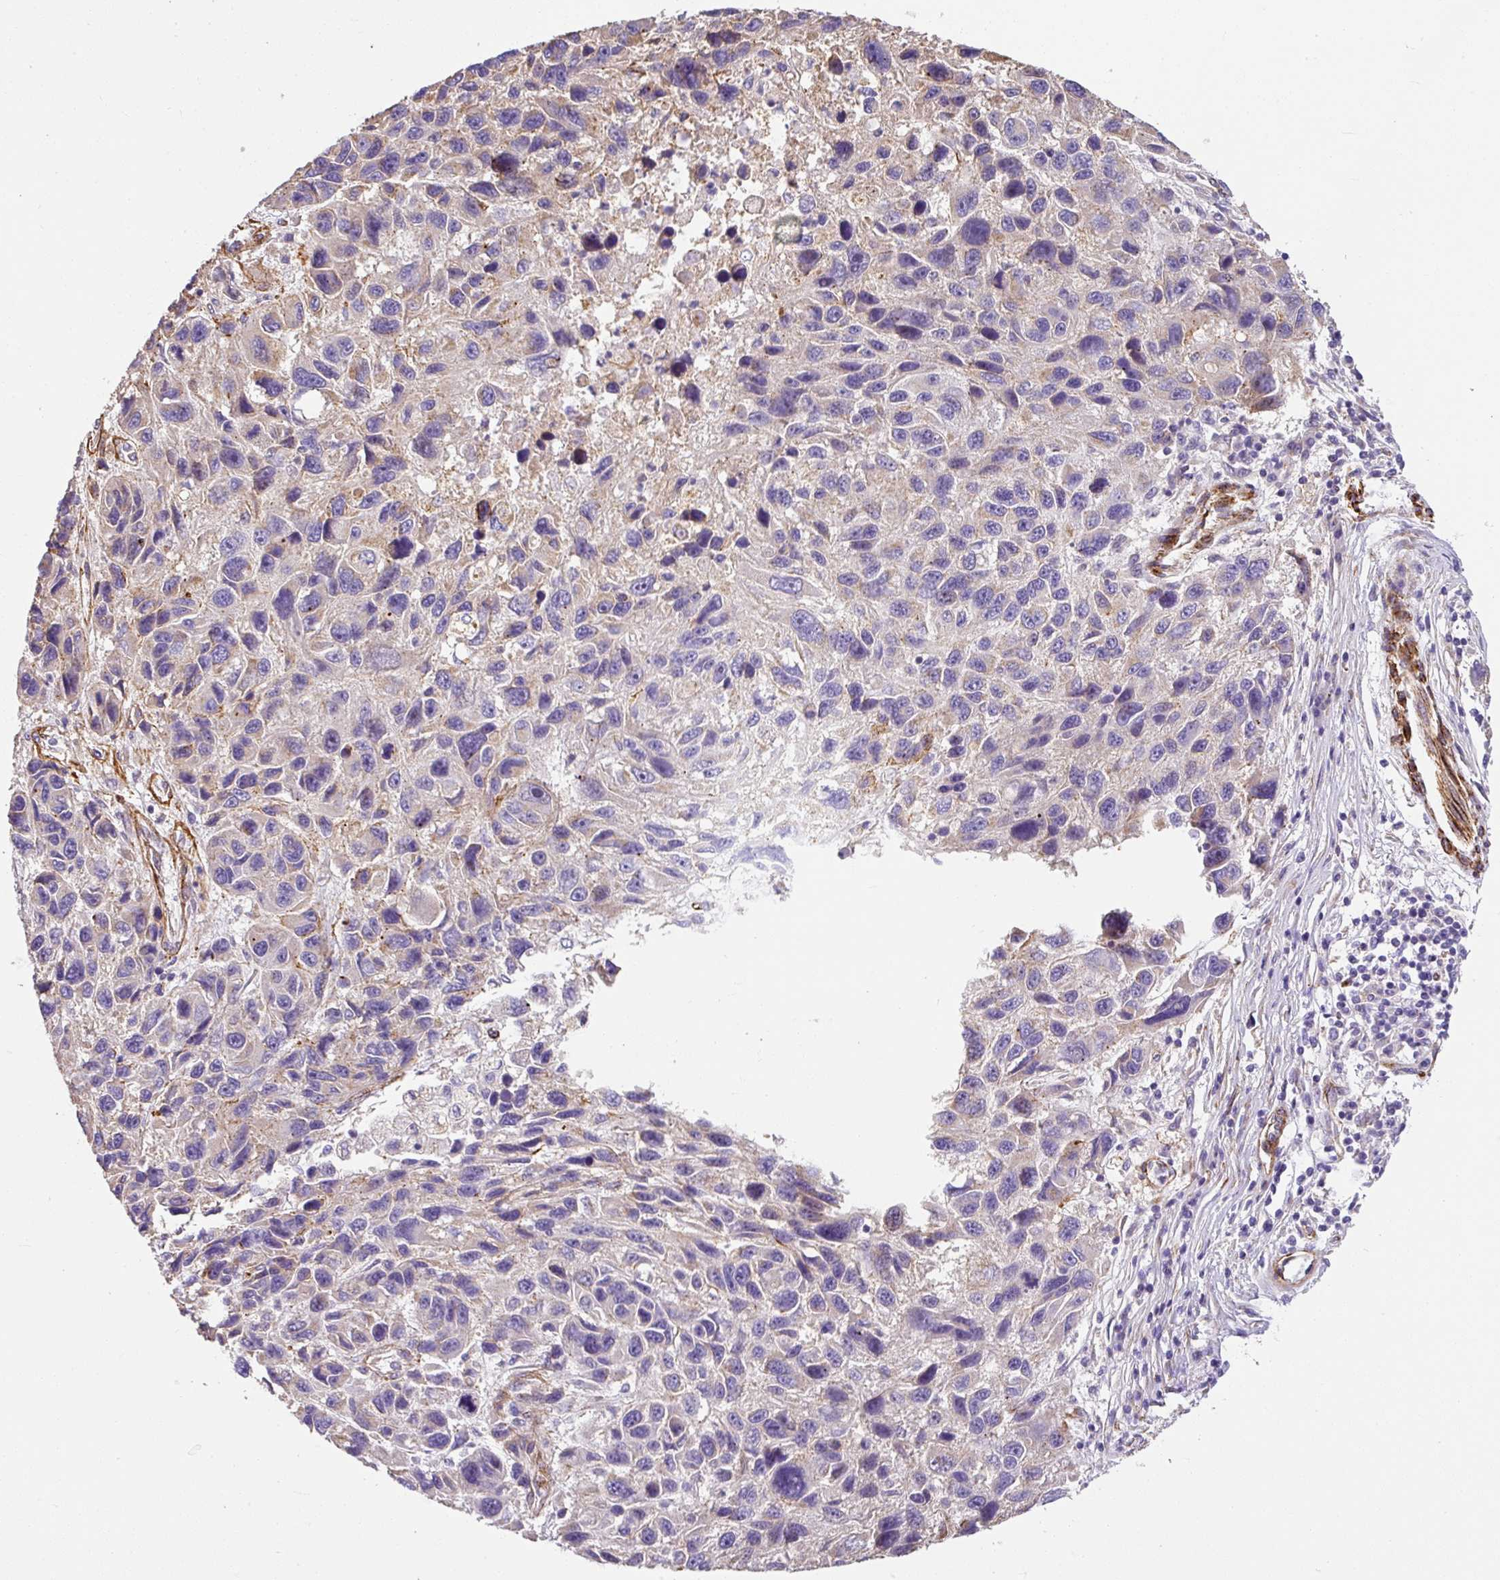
{"staining": {"intensity": "negative", "quantity": "none", "location": "none"}, "tissue": "melanoma", "cell_type": "Tumor cells", "image_type": "cancer", "snomed": [{"axis": "morphology", "description": "Malignant melanoma, NOS"}, {"axis": "topography", "description": "Skin"}], "caption": "Immunohistochemical staining of human malignant melanoma demonstrates no significant positivity in tumor cells. The staining was performed using DAB to visualize the protein expression in brown, while the nuclei were stained in blue with hematoxylin (Magnification: 20x).", "gene": "SLC25A17", "patient": {"sex": "male", "age": 53}}